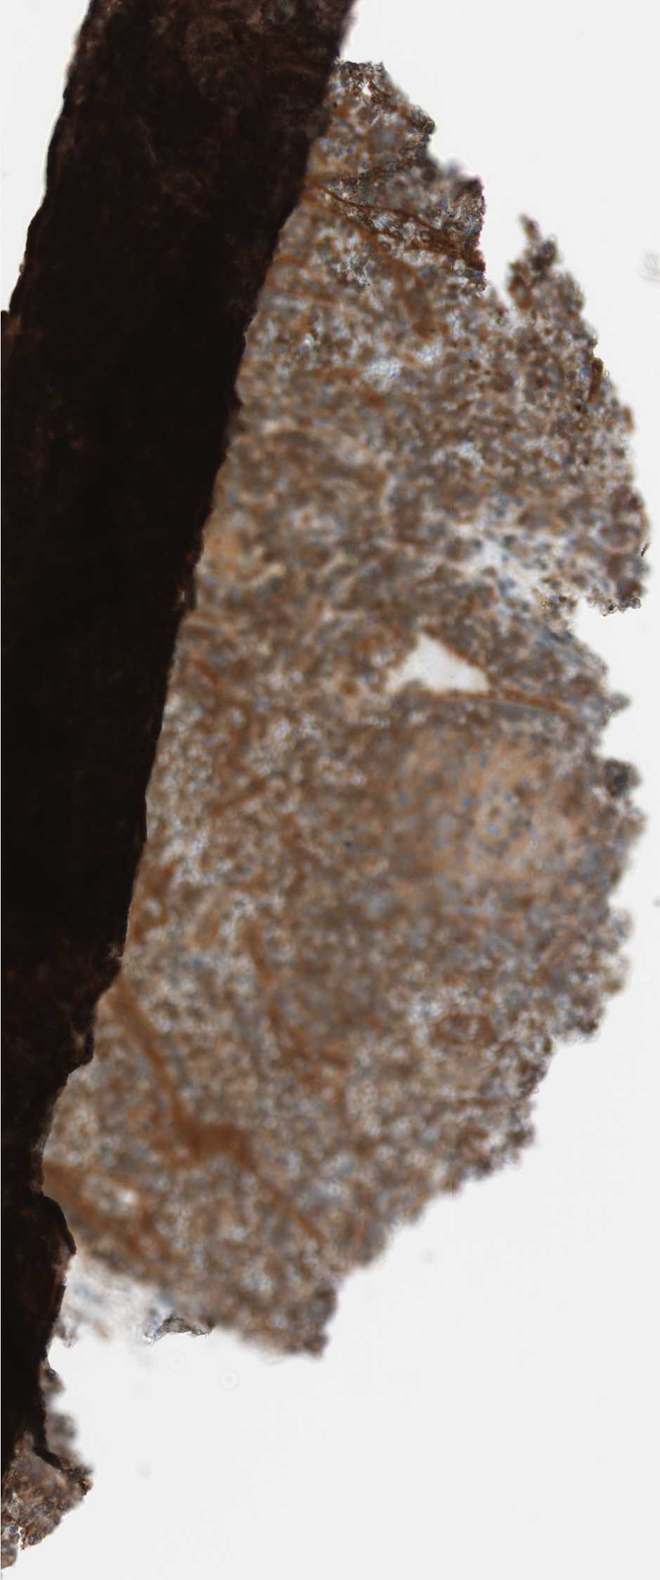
{"staining": {"intensity": "strong", "quantity": ">75%", "location": "cytoplasmic/membranous"}, "tissue": "lymphoma", "cell_type": "Tumor cells", "image_type": "cancer", "snomed": [{"axis": "morphology", "description": "Malignant lymphoma, non-Hodgkin's type, Low grade"}, {"axis": "topography", "description": "Spleen"}], "caption": "Immunohistochemistry (IHC) photomicrograph of human low-grade malignant lymphoma, non-Hodgkin's type stained for a protein (brown), which demonstrates high levels of strong cytoplasmic/membranous positivity in approximately >75% of tumor cells.", "gene": "GALT", "patient": {"sex": "female", "age": 19}}